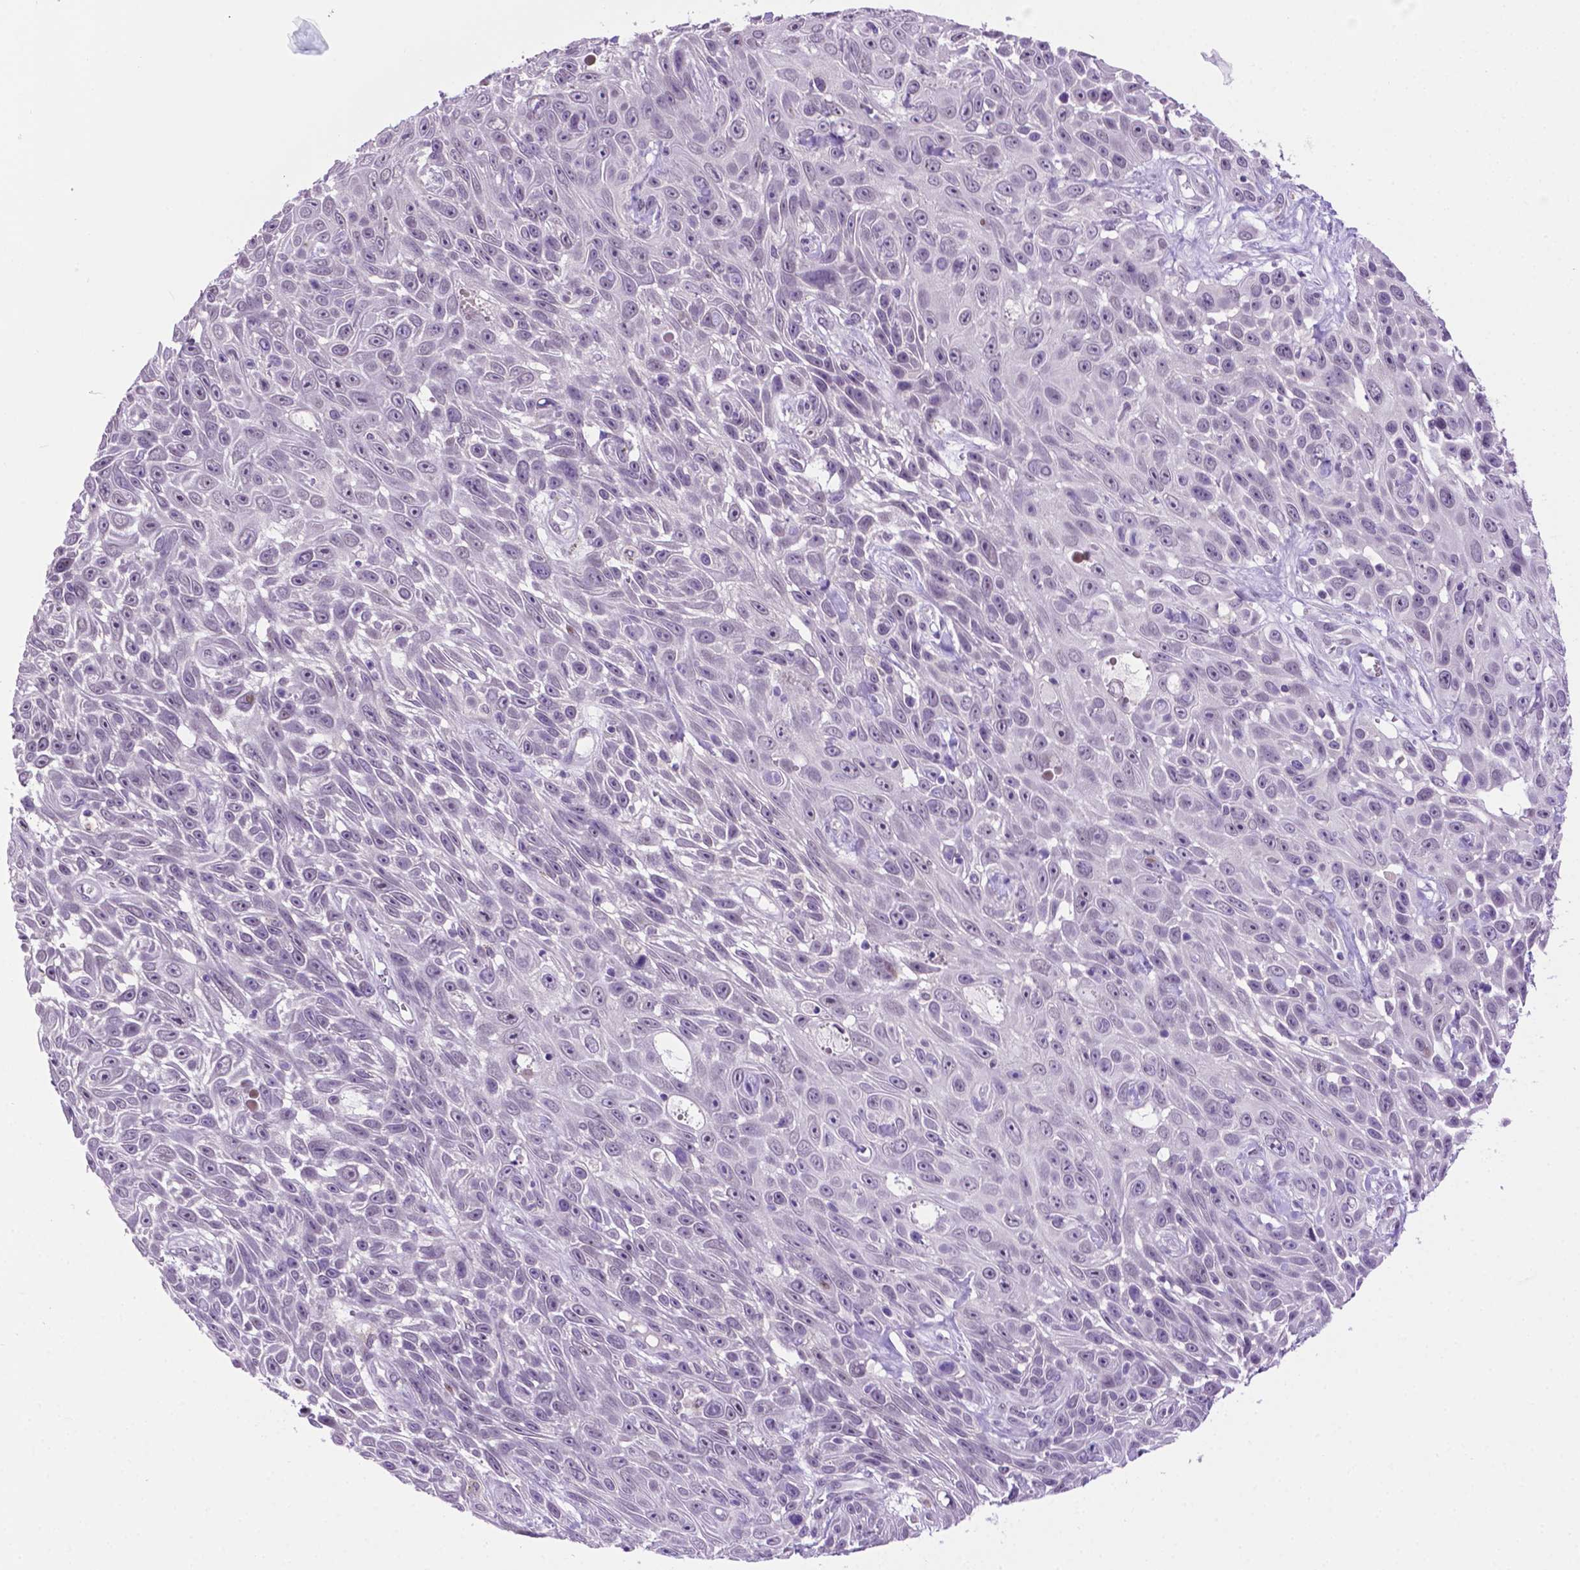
{"staining": {"intensity": "negative", "quantity": "none", "location": "none"}, "tissue": "skin cancer", "cell_type": "Tumor cells", "image_type": "cancer", "snomed": [{"axis": "morphology", "description": "Squamous cell carcinoma, NOS"}, {"axis": "topography", "description": "Skin"}], "caption": "This image is of skin squamous cell carcinoma stained with immunohistochemistry (IHC) to label a protein in brown with the nuclei are counter-stained blue. There is no staining in tumor cells.", "gene": "MMP27", "patient": {"sex": "male", "age": 82}}